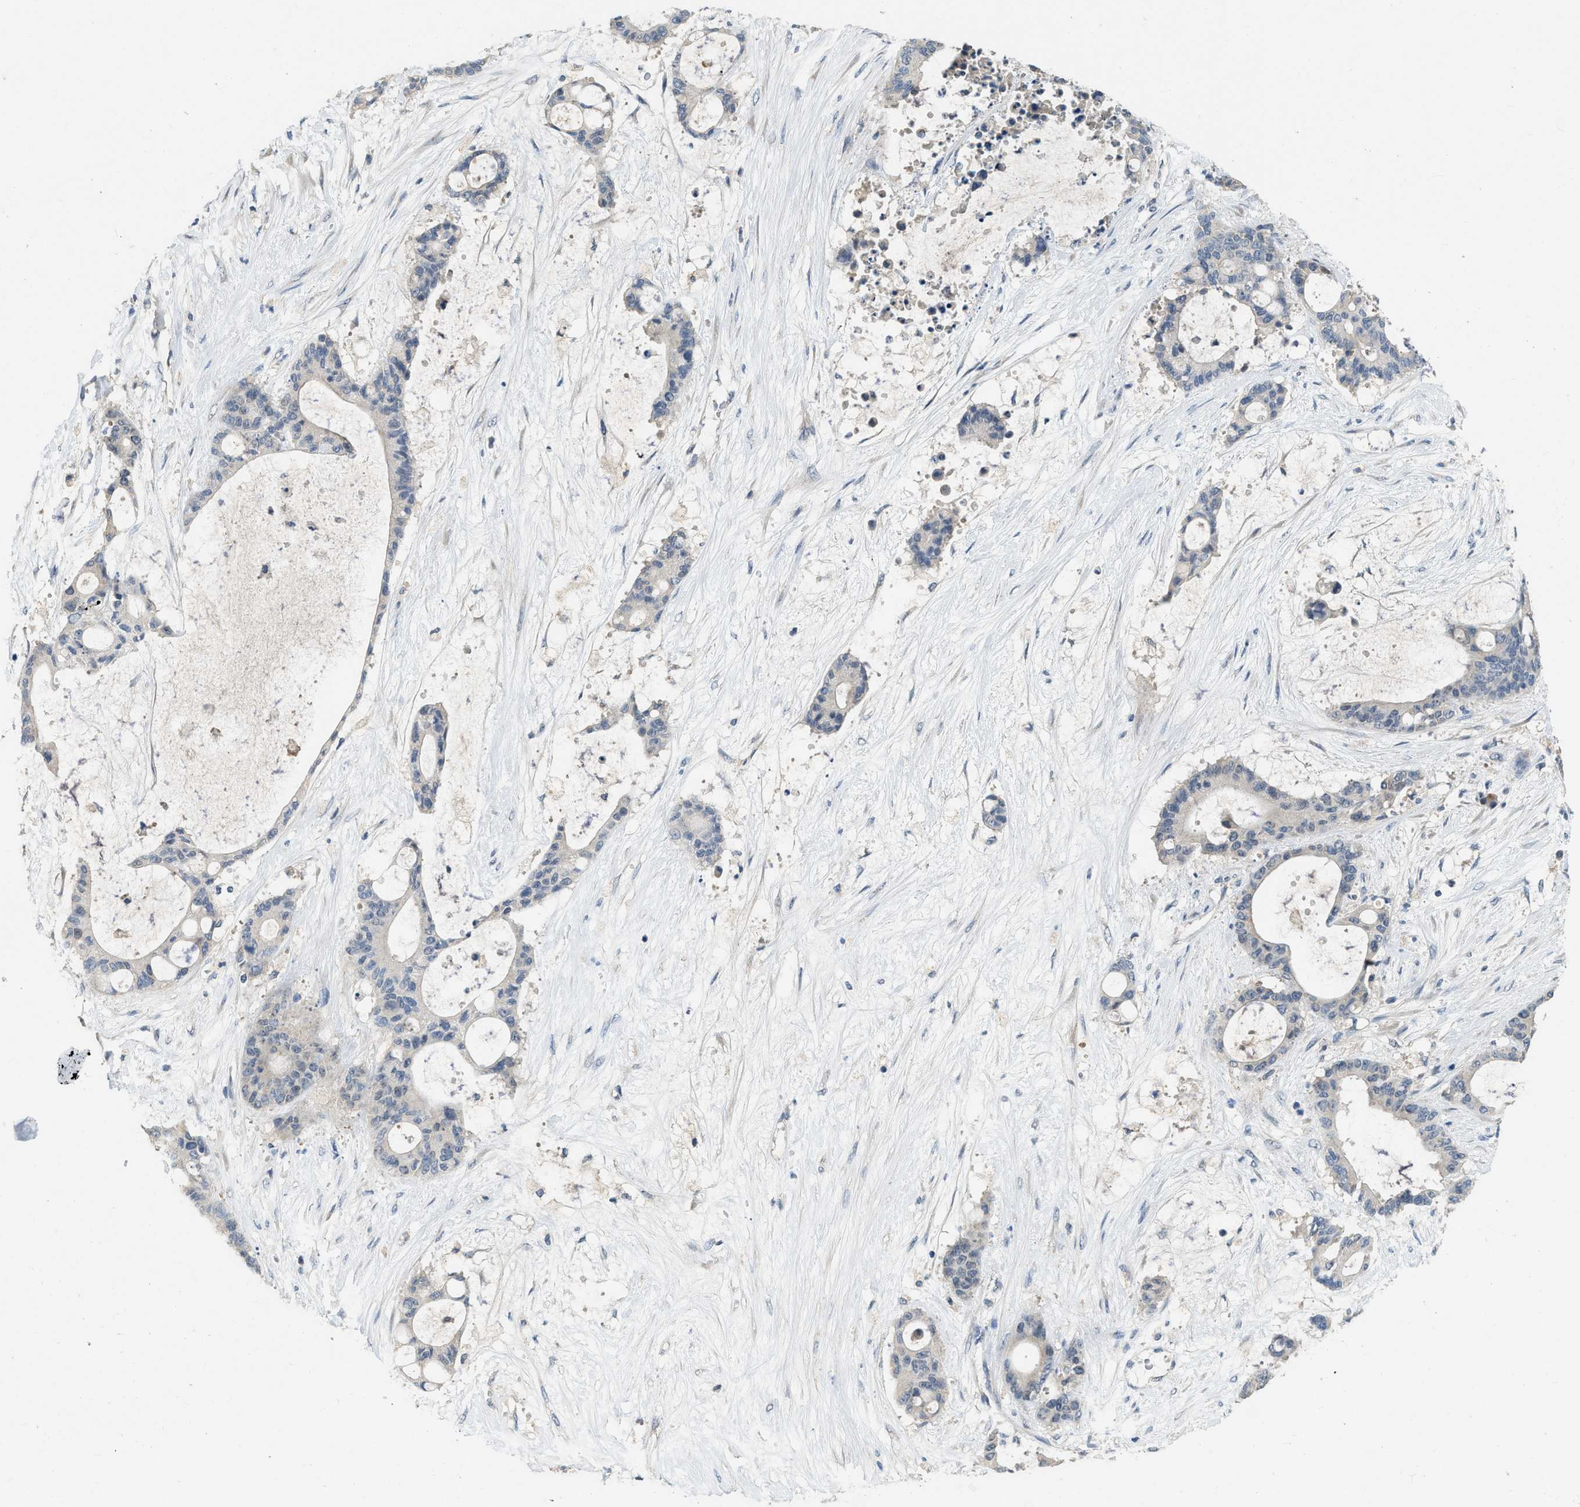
{"staining": {"intensity": "weak", "quantity": "<25%", "location": "cytoplasmic/membranous,nuclear"}, "tissue": "liver cancer", "cell_type": "Tumor cells", "image_type": "cancer", "snomed": [{"axis": "morphology", "description": "Cholangiocarcinoma"}, {"axis": "topography", "description": "Liver"}], "caption": "There is no significant positivity in tumor cells of cholangiocarcinoma (liver).", "gene": "MIS18A", "patient": {"sex": "female", "age": 73}}